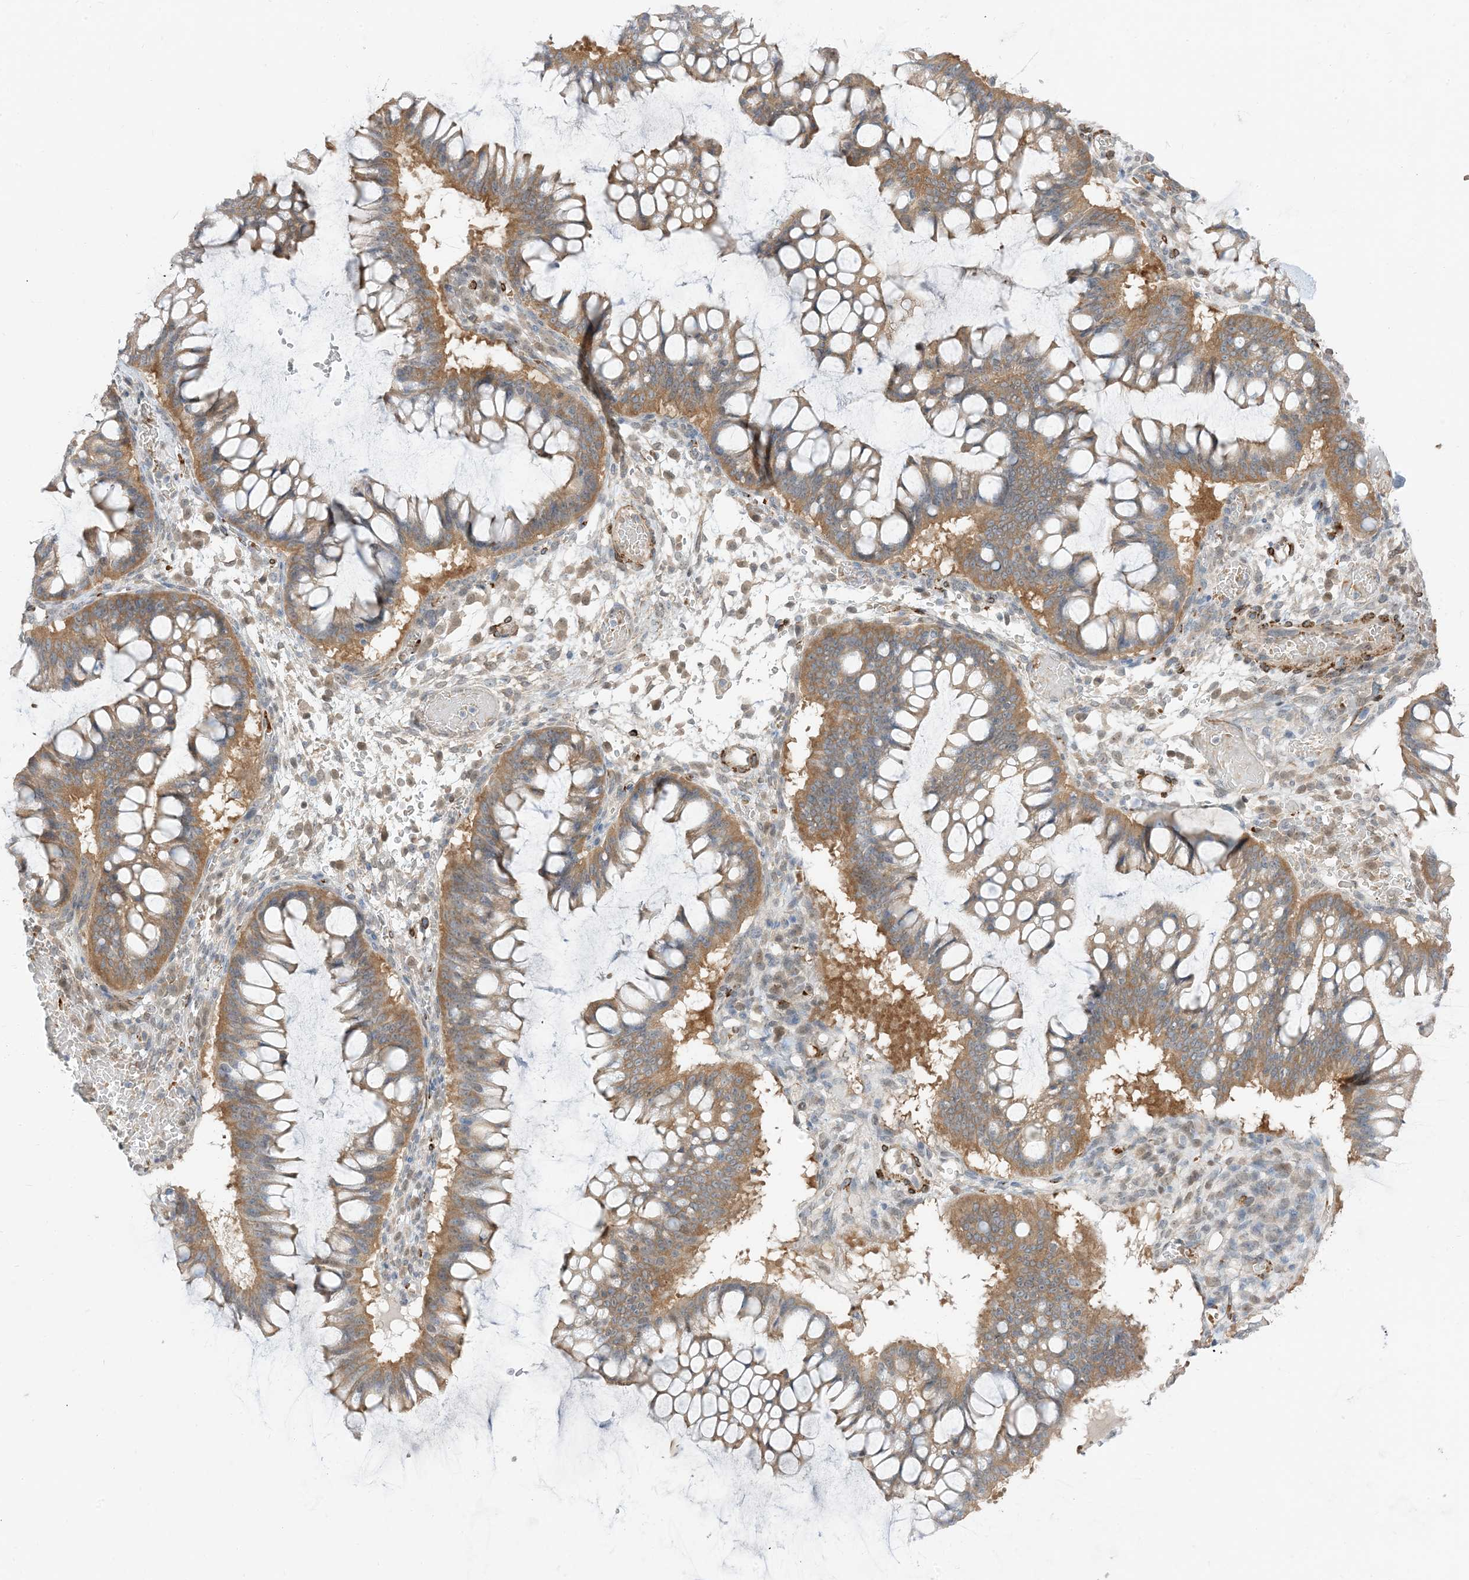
{"staining": {"intensity": "moderate", "quantity": ">75%", "location": "cytoplasmic/membranous"}, "tissue": "ovarian cancer", "cell_type": "Tumor cells", "image_type": "cancer", "snomed": [{"axis": "morphology", "description": "Cystadenocarcinoma, mucinous, NOS"}, {"axis": "topography", "description": "Ovary"}], "caption": "Protein staining by IHC demonstrates moderate cytoplasmic/membranous staining in about >75% of tumor cells in ovarian mucinous cystadenocarcinoma. (IHC, brightfield microscopy, high magnification).", "gene": "RIN1", "patient": {"sex": "female", "age": 73}}